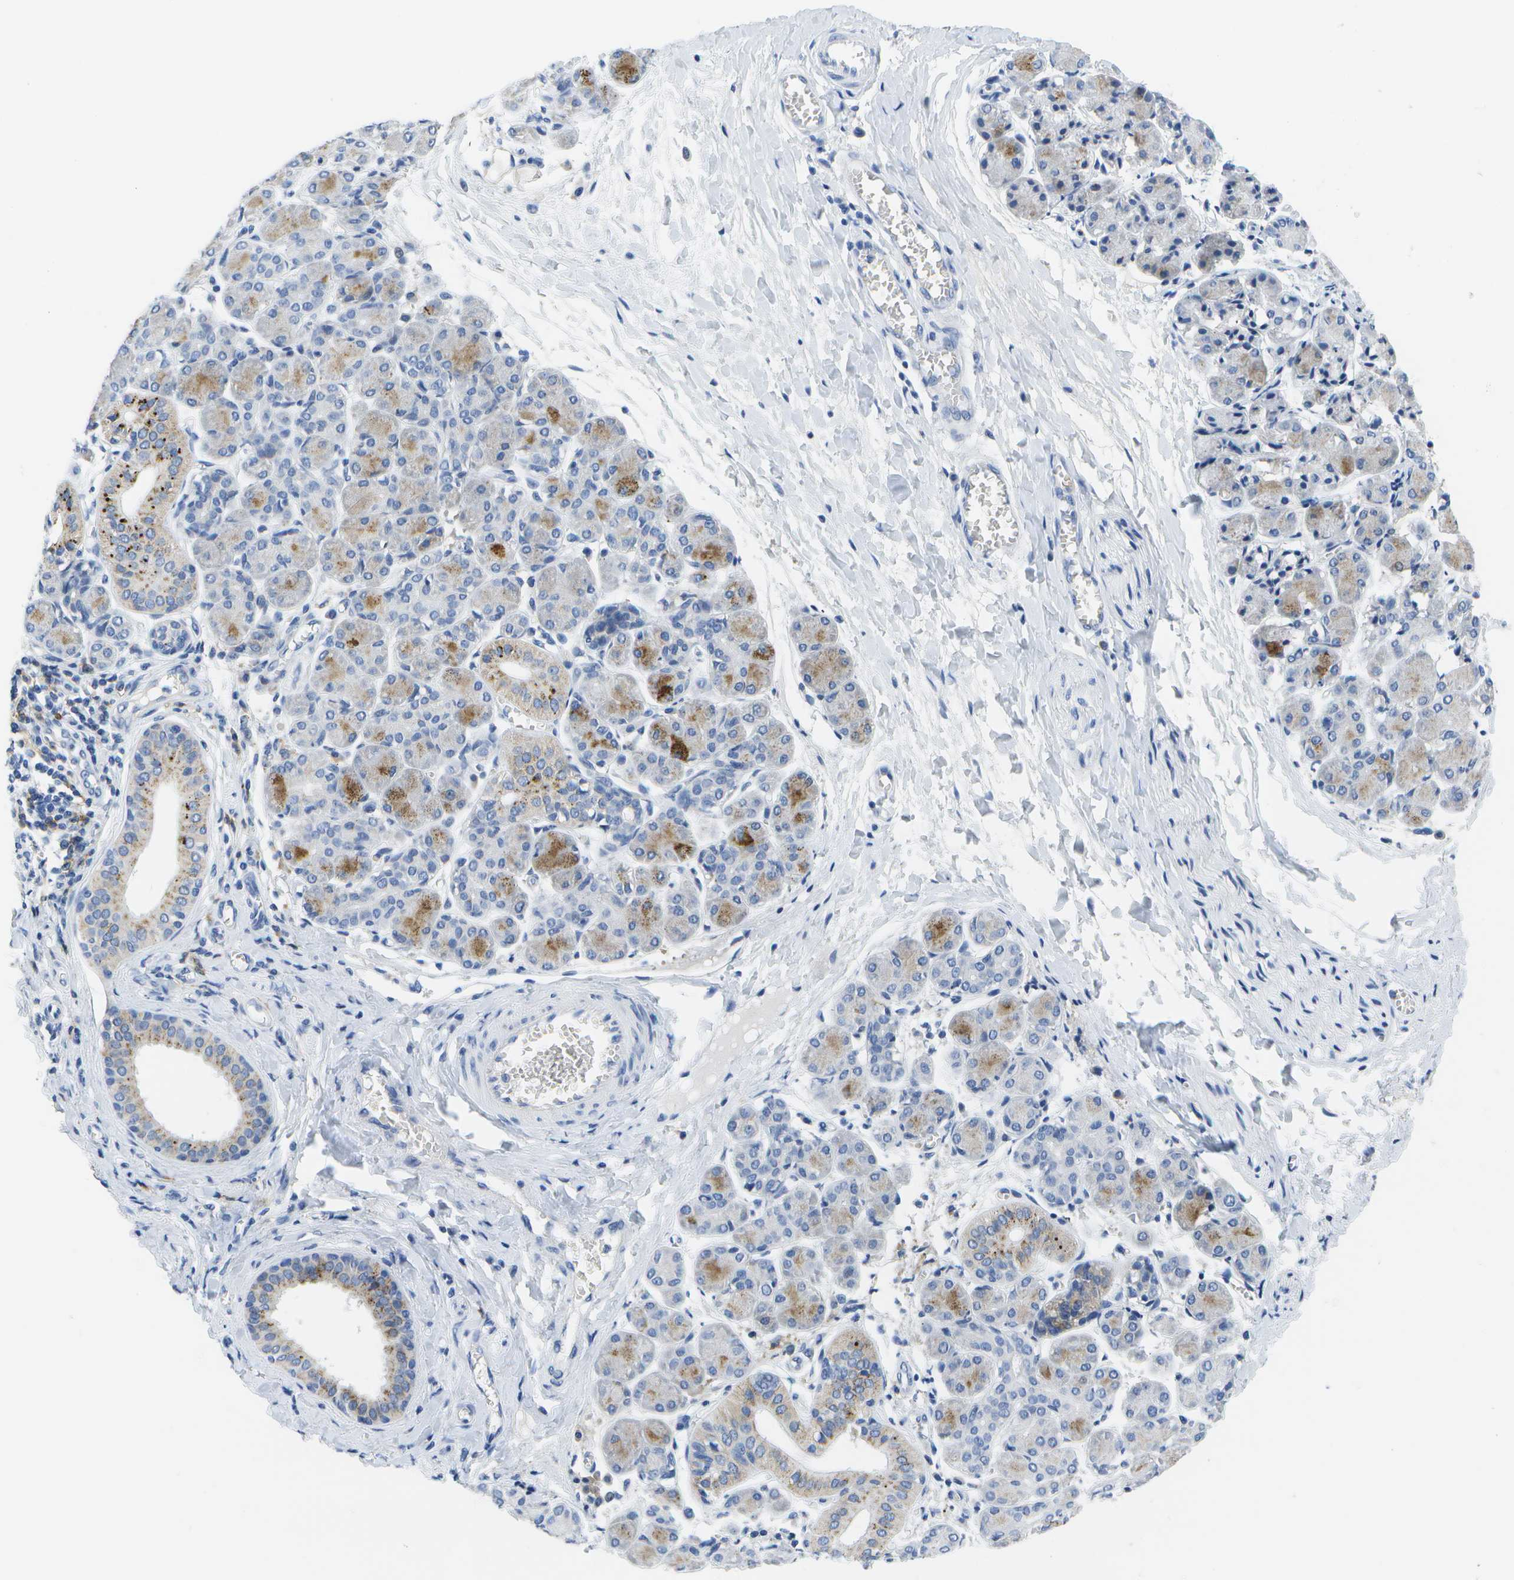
{"staining": {"intensity": "negative", "quantity": "none", "location": "none"}, "tissue": "salivary gland", "cell_type": "Glandular cells", "image_type": "normal", "snomed": [{"axis": "morphology", "description": "Normal tissue, NOS"}, {"axis": "morphology", "description": "Inflammation, NOS"}, {"axis": "topography", "description": "Lymph node"}, {"axis": "topography", "description": "Salivary gland"}], "caption": "Immunohistochemical staining of normal human salivary gland demonstrates no significant expression in glandular cells. (DAB immunohistochemistry (IHC), high magnification).", "gene": "MS4A1", "patient": {"sex": "male", "age": 3}}